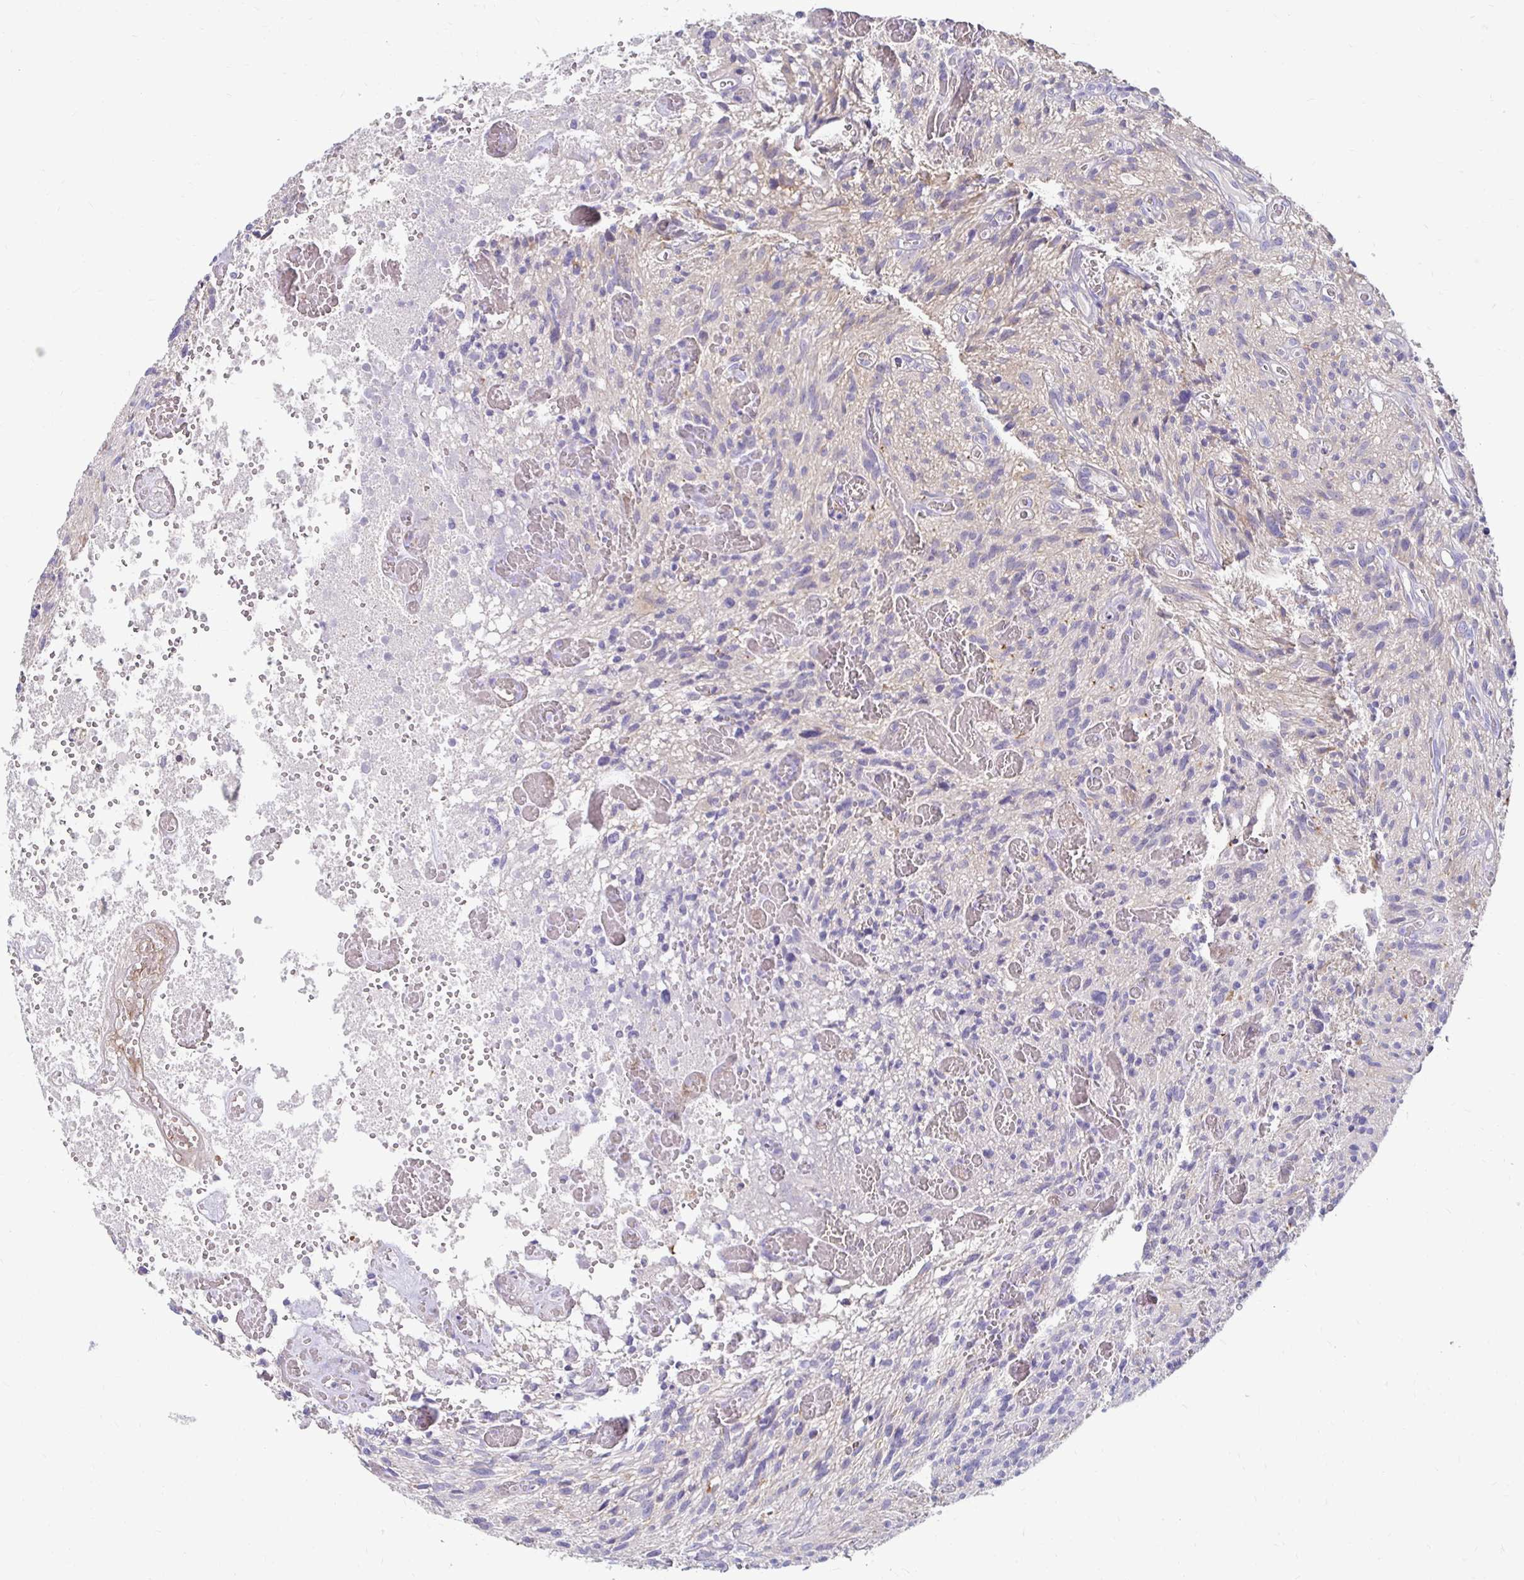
{"staining": {"intensity": "negative", "quantity": "none", "location": "none"}, "tissue": "glioma", "cell_type": "Tumor cells", "image_type": "cancer", "snomed": [{"axis": "morphology", "description": "Glioma, malignant, High grade"}, {"axis": "topography", "description": "Brain"}], "caption": "IHC image of neoplastic tissue: glioma stained with DAB reveals no significant protein positivity in tumor cells.", "gene": "AKAP6", "patient": {"sex": "male", "age": 75}}